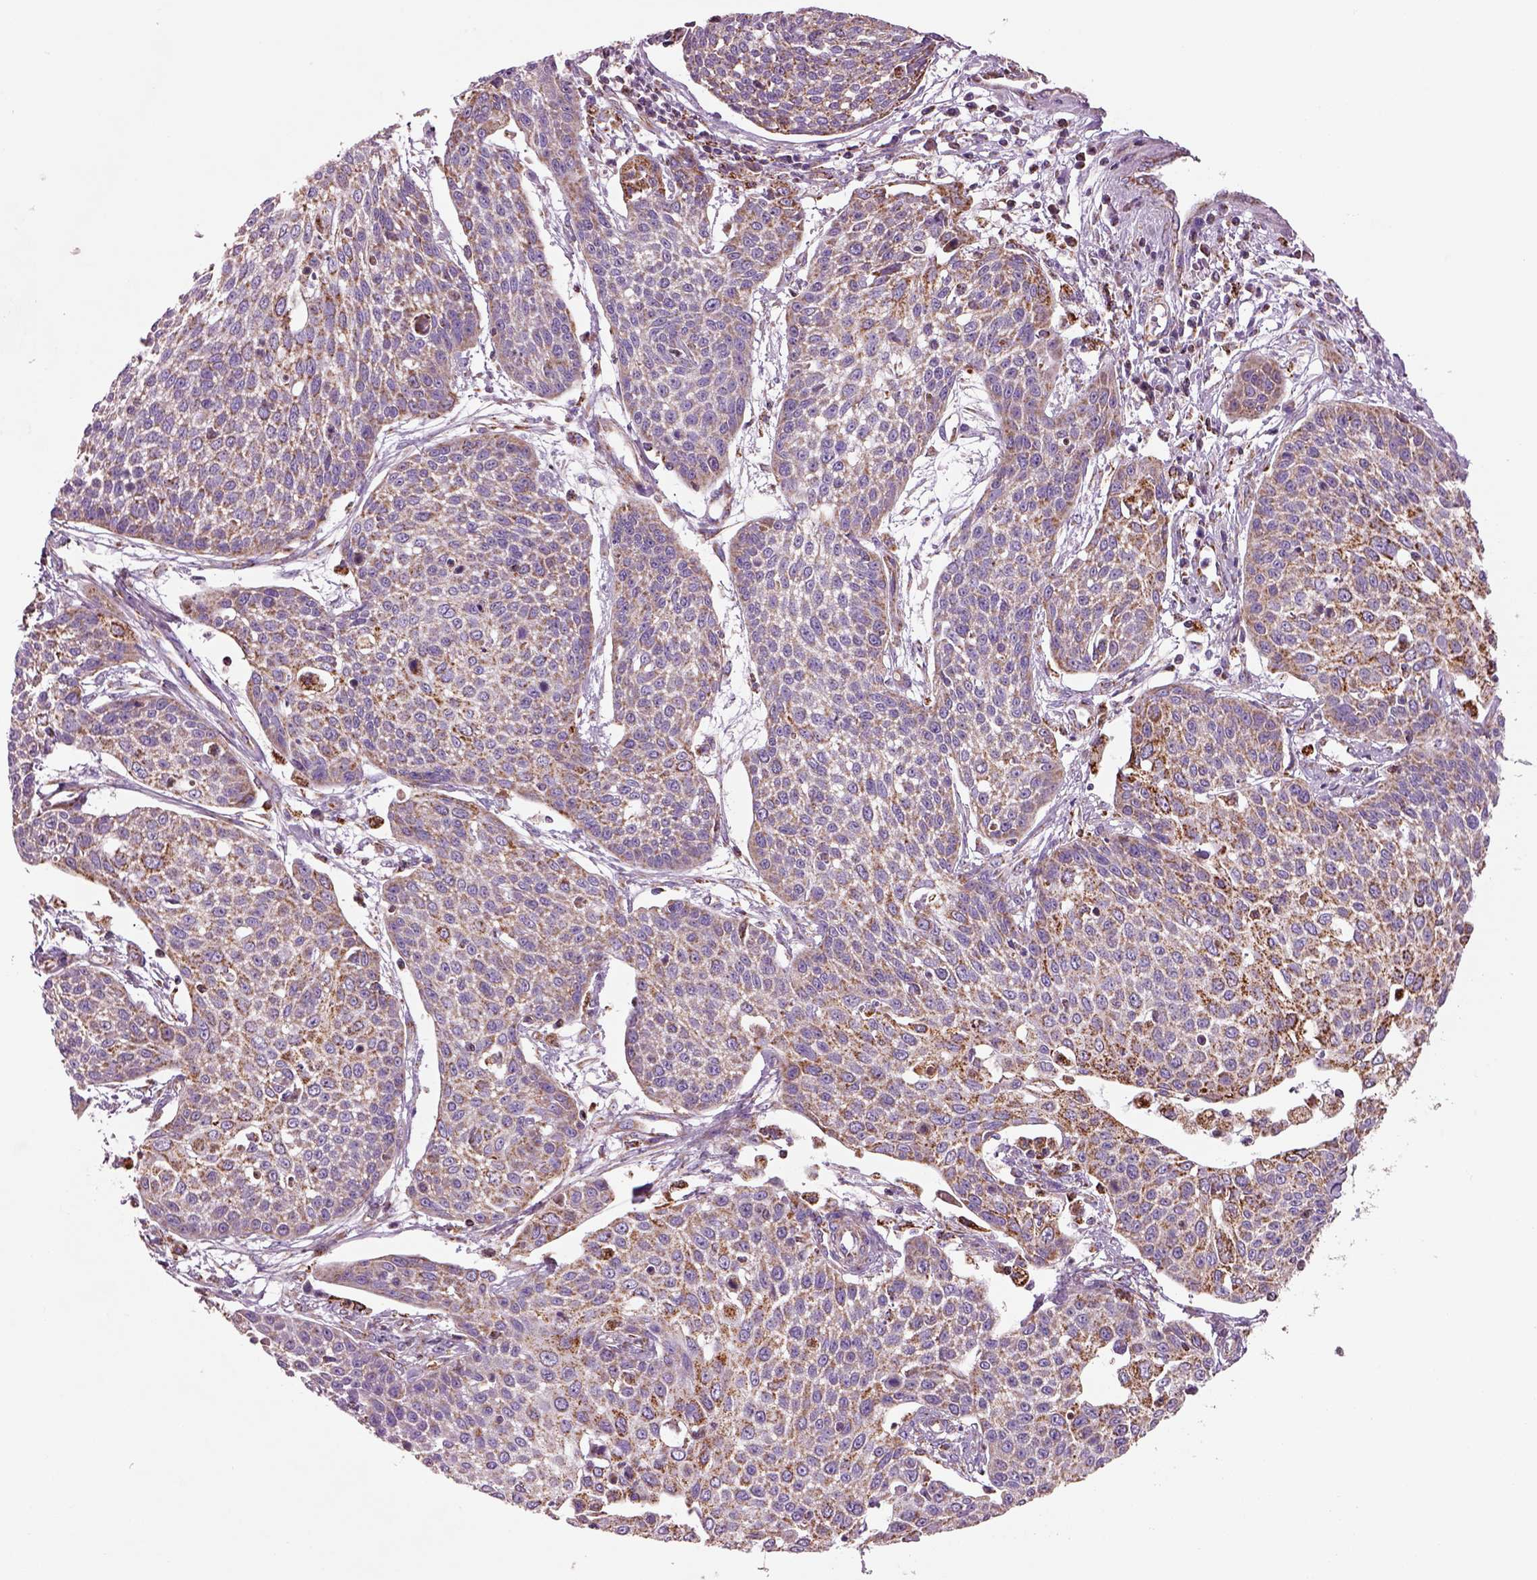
{"staining": {"intensity": "moderate", "quantity": ">75%", "location": "cytoplasmic/membranous"}, "tissue": "cervical cancer", "cell_type": "Tumor cells", "image_type": "cancer", "snomed": [{"axis": "morphology", "description": "Squamous cell carcinoma, NOS"}, {"axis": "topography", "description": "Cervix"}], "caption": "Protein staining demonstrates moderate cytoplasmic/membranous expression in about >75% of tumor cells in cervical cancer. (IHC, brightfield microscopy, high magnification).", "gene": "SLC25A24", "patient": {"sex": "female", "age": 34}}